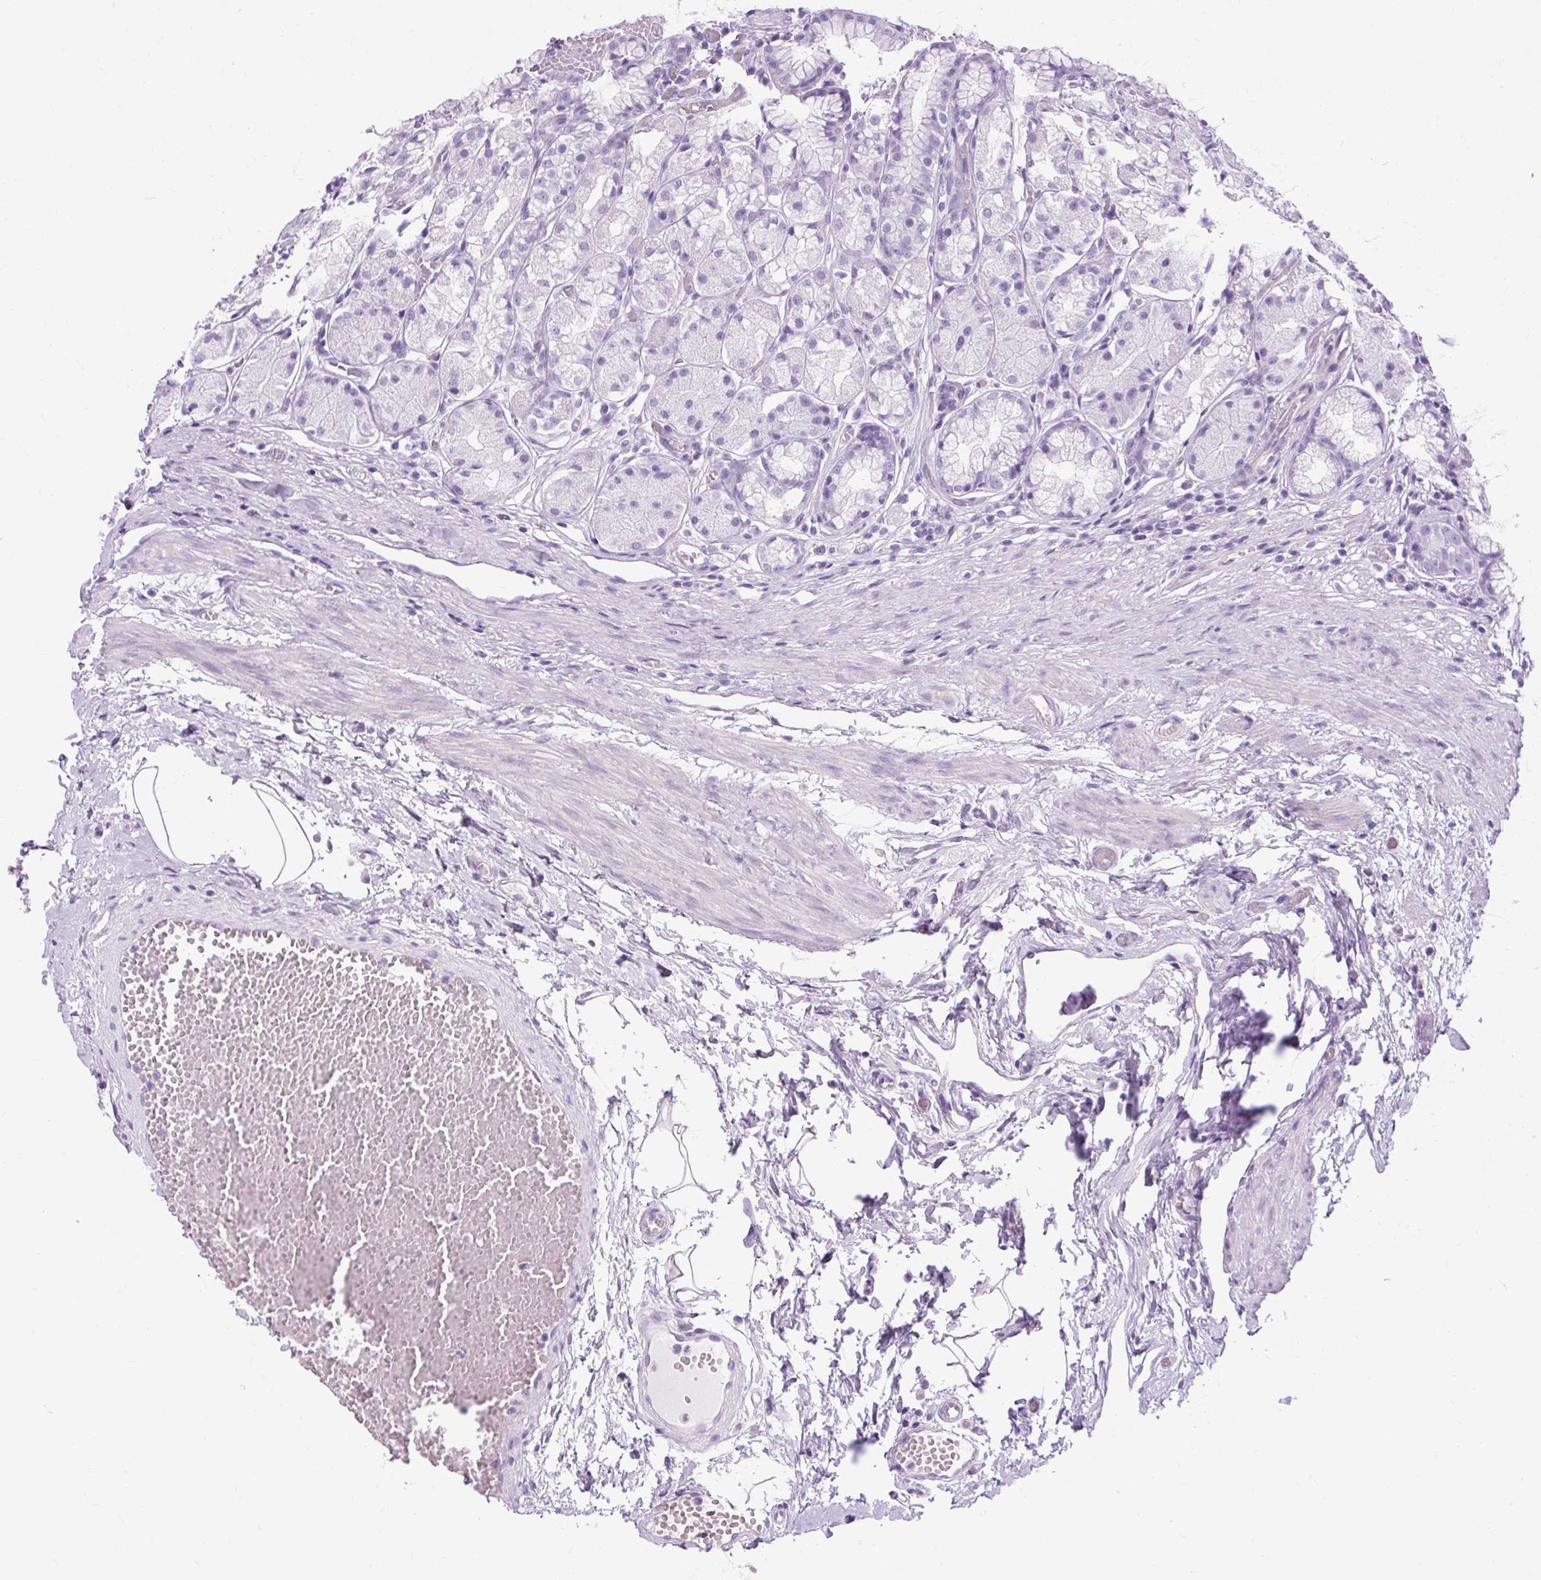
{"staining": {"intensity": "negative", "quantity": "none", "location": "none"}, "tissue": "stomach", "cell_type": "Glandular cells", "image_type": "normal", "snomed": [{"axis": "morphology", "description": "Normal tissue, NOS"}, {"axis": "topography", "description": "Smooth muscle"}, {"axis": "topography", "description": "Stomach"}], "caption": "This is an immunohistochemistry micrograph of normal stomach. There is no staining in glandular cells.", "gene": "OOEP", "patient": {"sex": "male", "age": 70}}